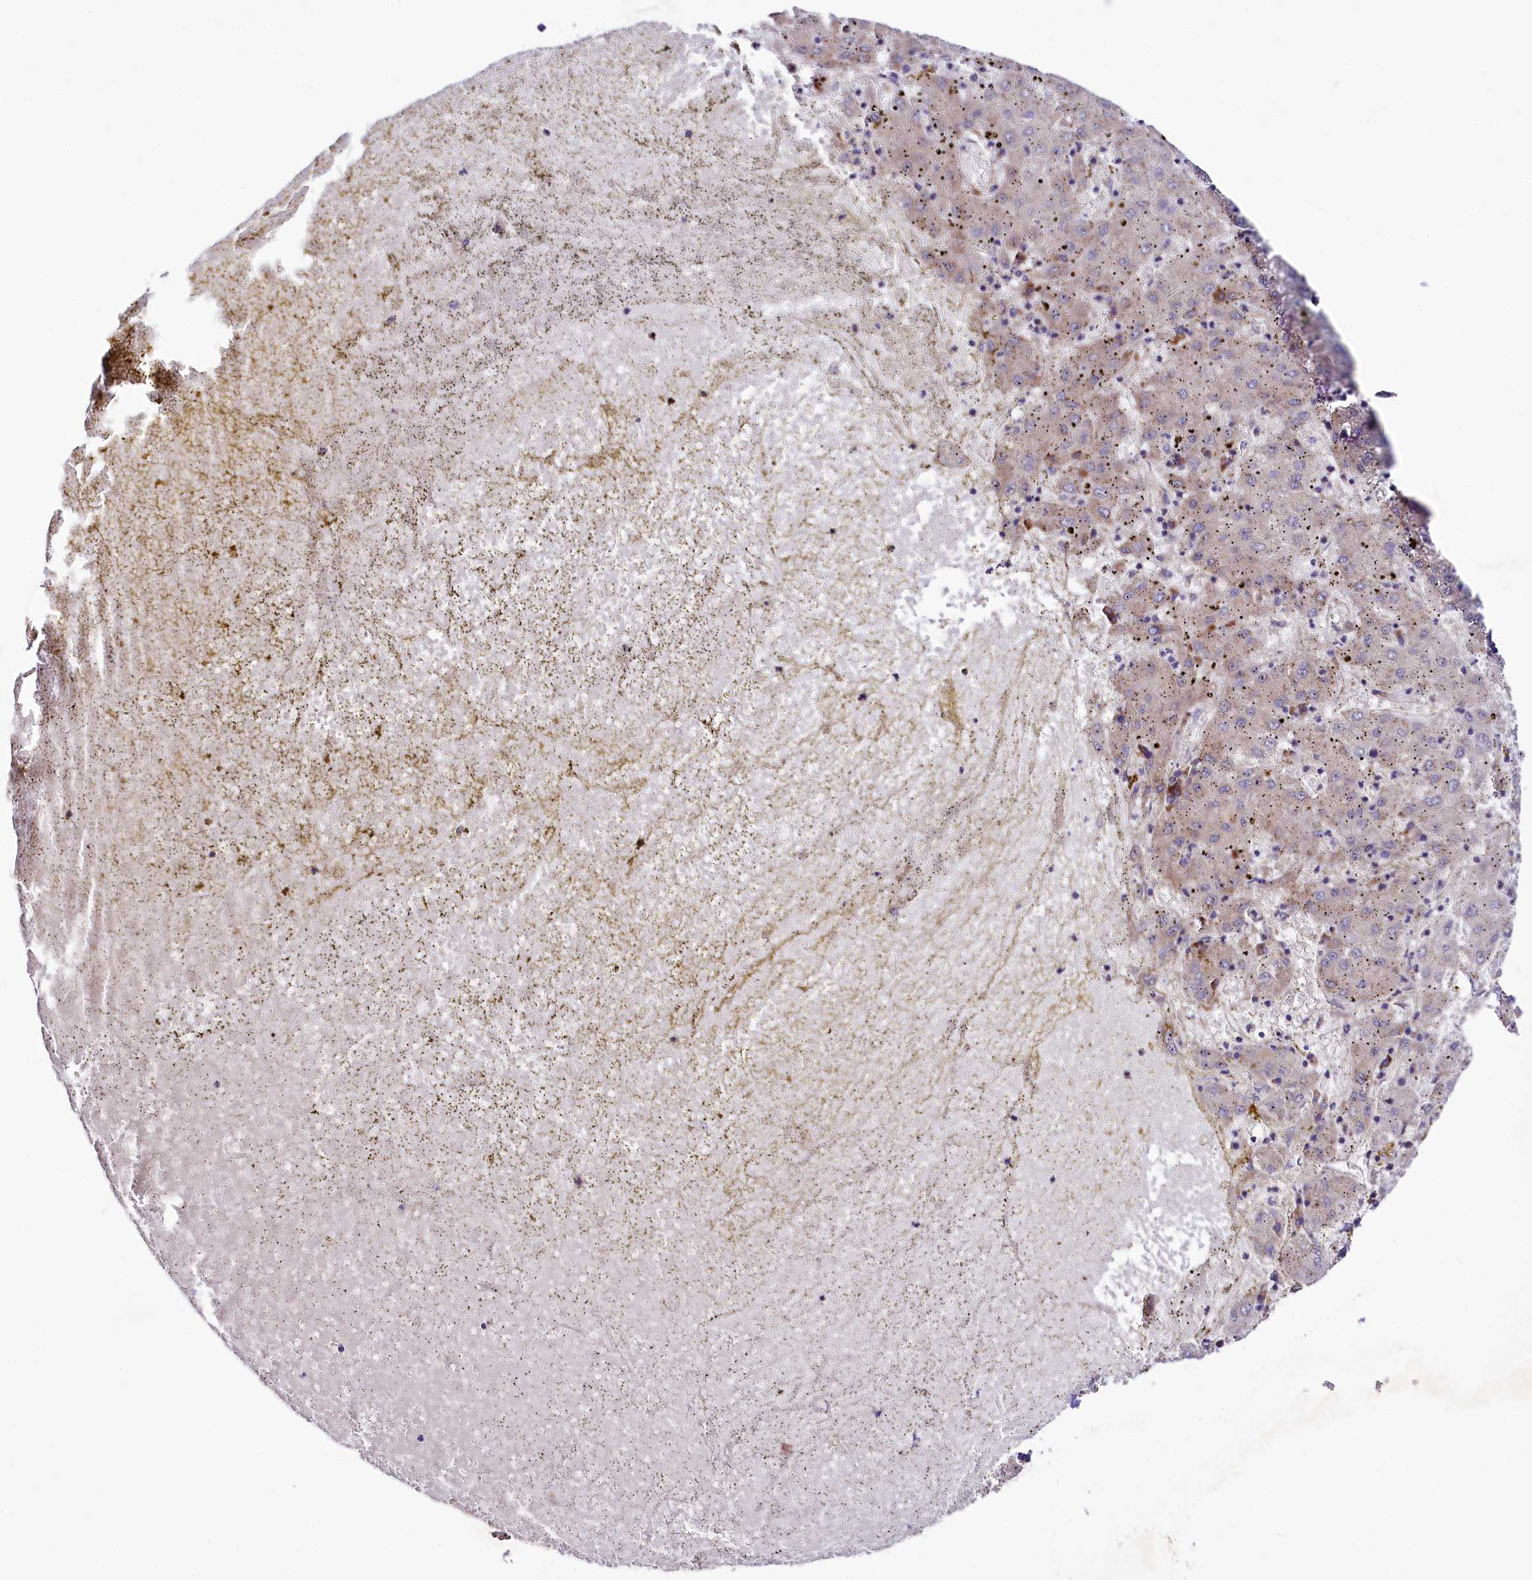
{"staining": {"intensity": "weak", "quantity": "<25%", "location": "cytoplasmic/membranous"}, "tissue": "liver cancer", "cell_type": "Tumor cells", "image_type": "cancer", "snomed": [{"axis": "morphology", "description": "Carcinoma, Hepatocellular, NOS"}, {"axis": "topography", "description": "Liver"}], "caption": "Immunohistochemical staining of human liver cancer (hepatocellular carcinoma) displays no significant expression in tumor cells. Nuclei are stained in blue.", "gene": "SPATS2", "patient": {"sex": "male", "age": 72}}